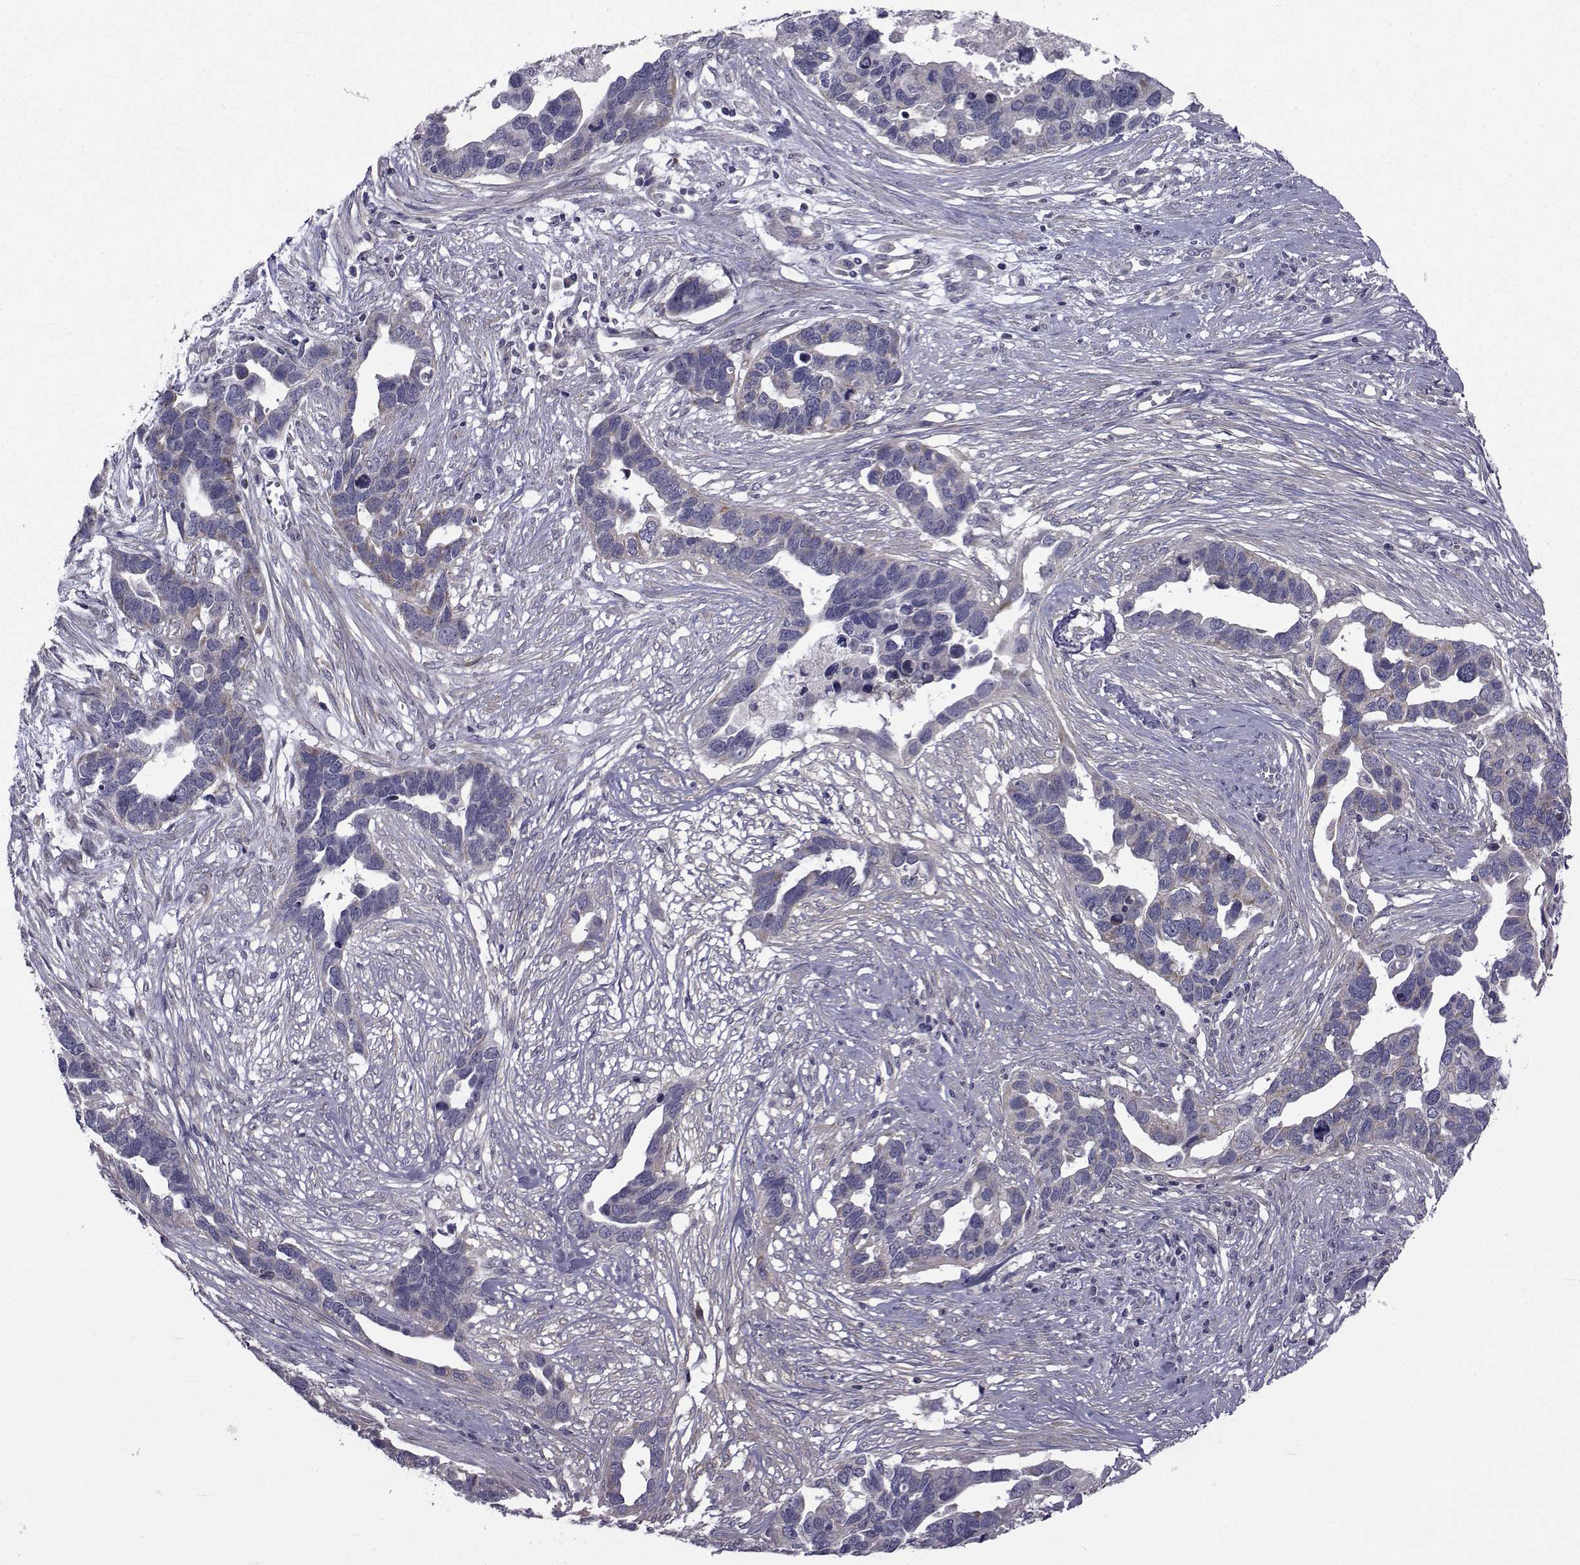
{"staining": {"intensity": "negative", "quantity": "none", "location": "none"}, "tissue": "ovarian cancer", "cell_type": "Tumor cells", "image_type": "cancer", "snomed": [{"axis": "morphology", "description": "Cystadenocarcinoma, serous, NOS"}, {"axis": "topography", "description": "Ovary"}], "caption": "Immunohistochemistry photomicrograph of neoplastic tissue: human ovarian cancer stained with DAB (3,3'-diaminobenzidine) demonstrates no significant protein positivity in tumor cells. Brightfield microscopy of immunohistochemistry stained with DAB (brown) and hematoxylin (blue), captured at high magnification.", "gene": "CFAP74", "patient": {"sex": "female", "age": 54}}